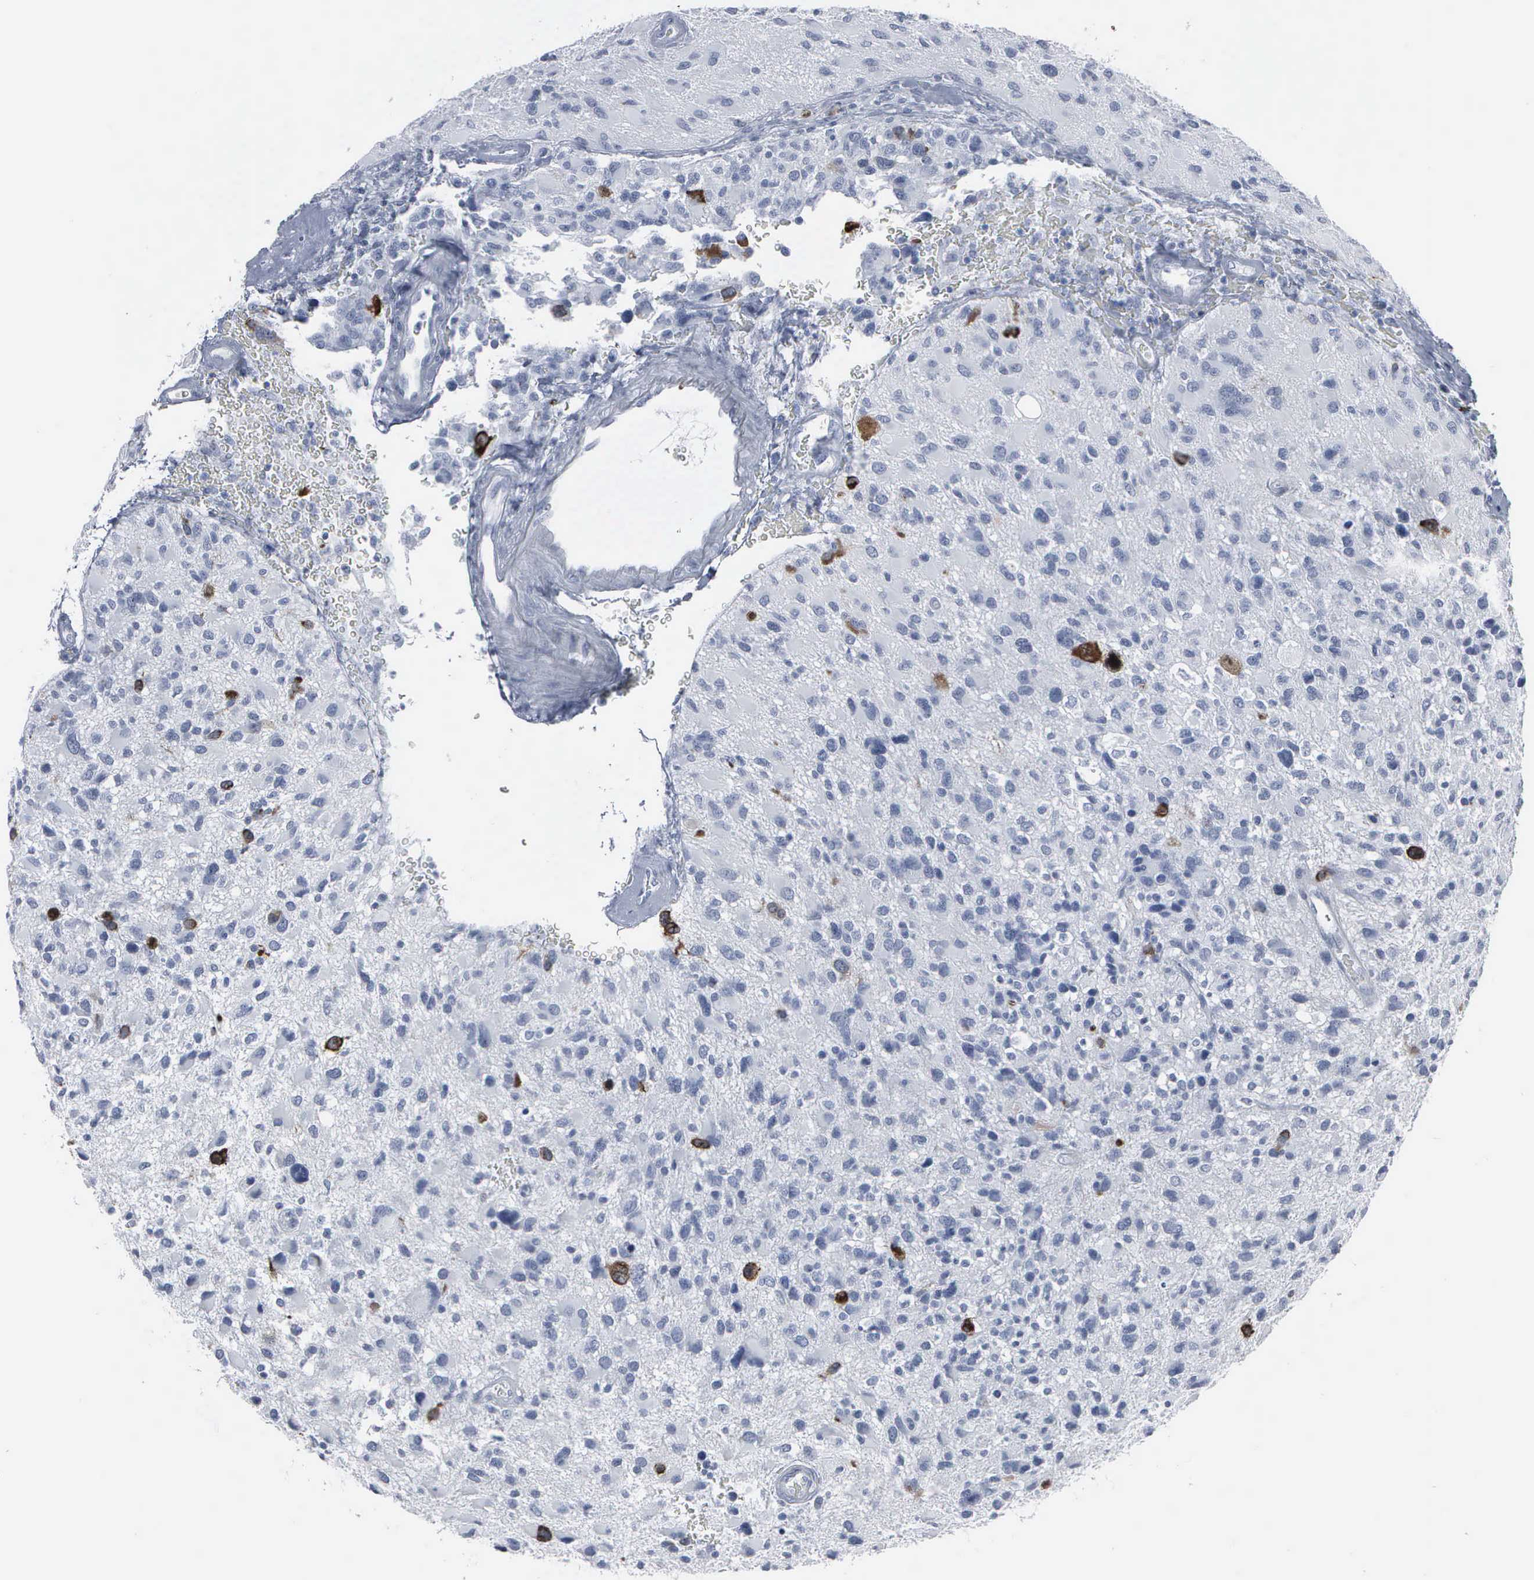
{"staining": {"intensity": "strong", "quantity": "<25%", "location": "cytoplasmic/membranous,nuclear"}, "tissue": "glioma", "cell_type": "Tumor cells", "image_type": "cancer", "snomed": [{"axis": "morphology", "description": "Glioma, malignant, High grade"}, {"axis": "topography", "description": "Brain"}], "caption": "Brown immunohistochemical staining in glioma shows strong cytoplasmic/membranous and nuclear positivity in approximately <25% of tumor cells.", "gene": "CCNB1", "patient": {"sex": "male", "age": 69}}